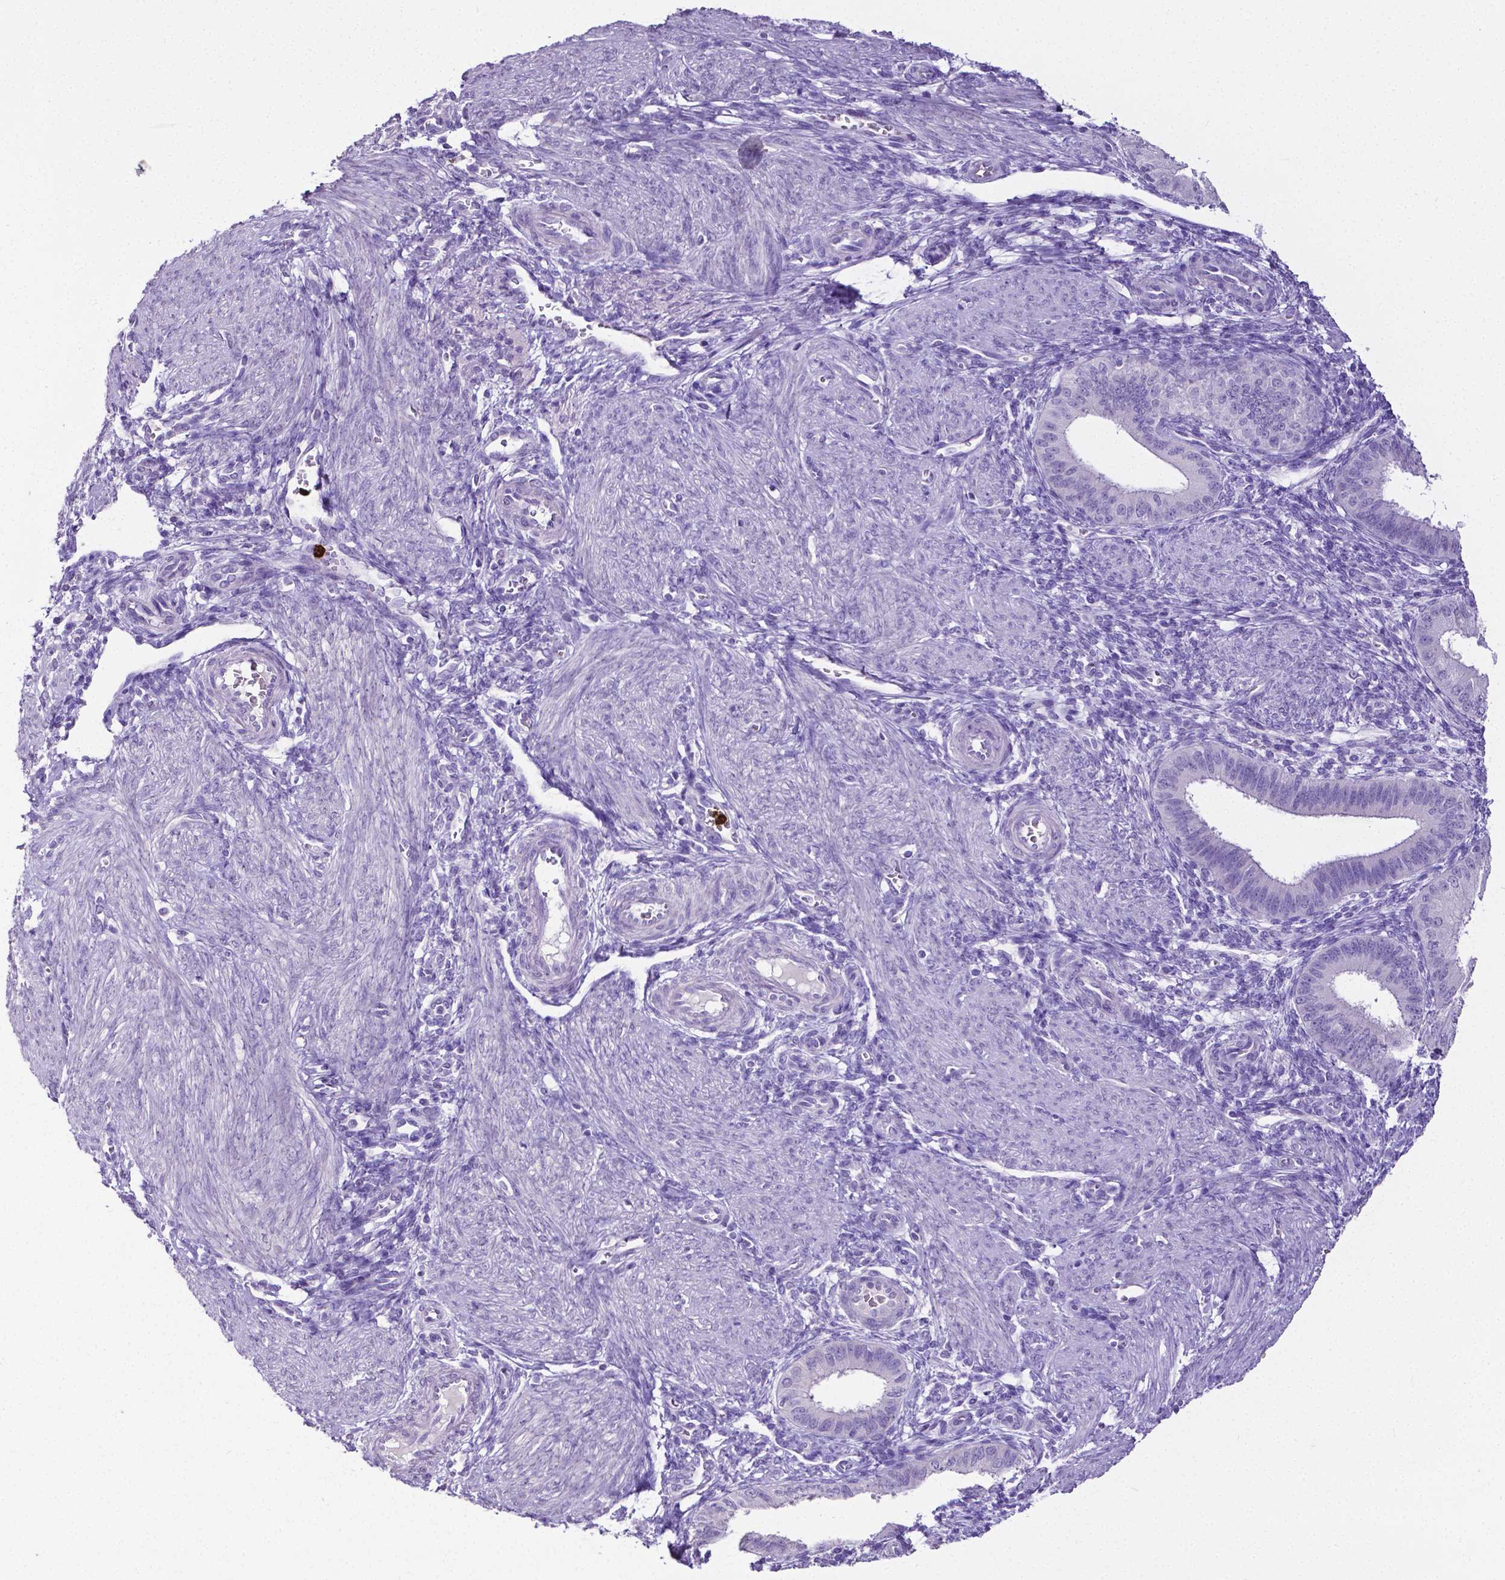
{"staining": {"intensity": "negative", "quantity": "none", "location": "none"}, "tissue": "endometrium", "cell_type": "Cells in endometrial stroma", "image_type": "normal", "snomed": [{"axis": "morphology", "description": "Normal tissue, NOS"}, {"axis": "topography", "description": "Endometrium"}], "caption": "Immunohistochemistry image of unremarkable endometrium: endometrium stained with DAB demonstrates no significant protein expression in cells in endometrial stroma. Brightfield microscopy of IHC stained with DAB (brown) and hematoxylin (blue), captured at high magnification.", "gene": "MMP9", "patient": {"sex": "female", "age": 39}}